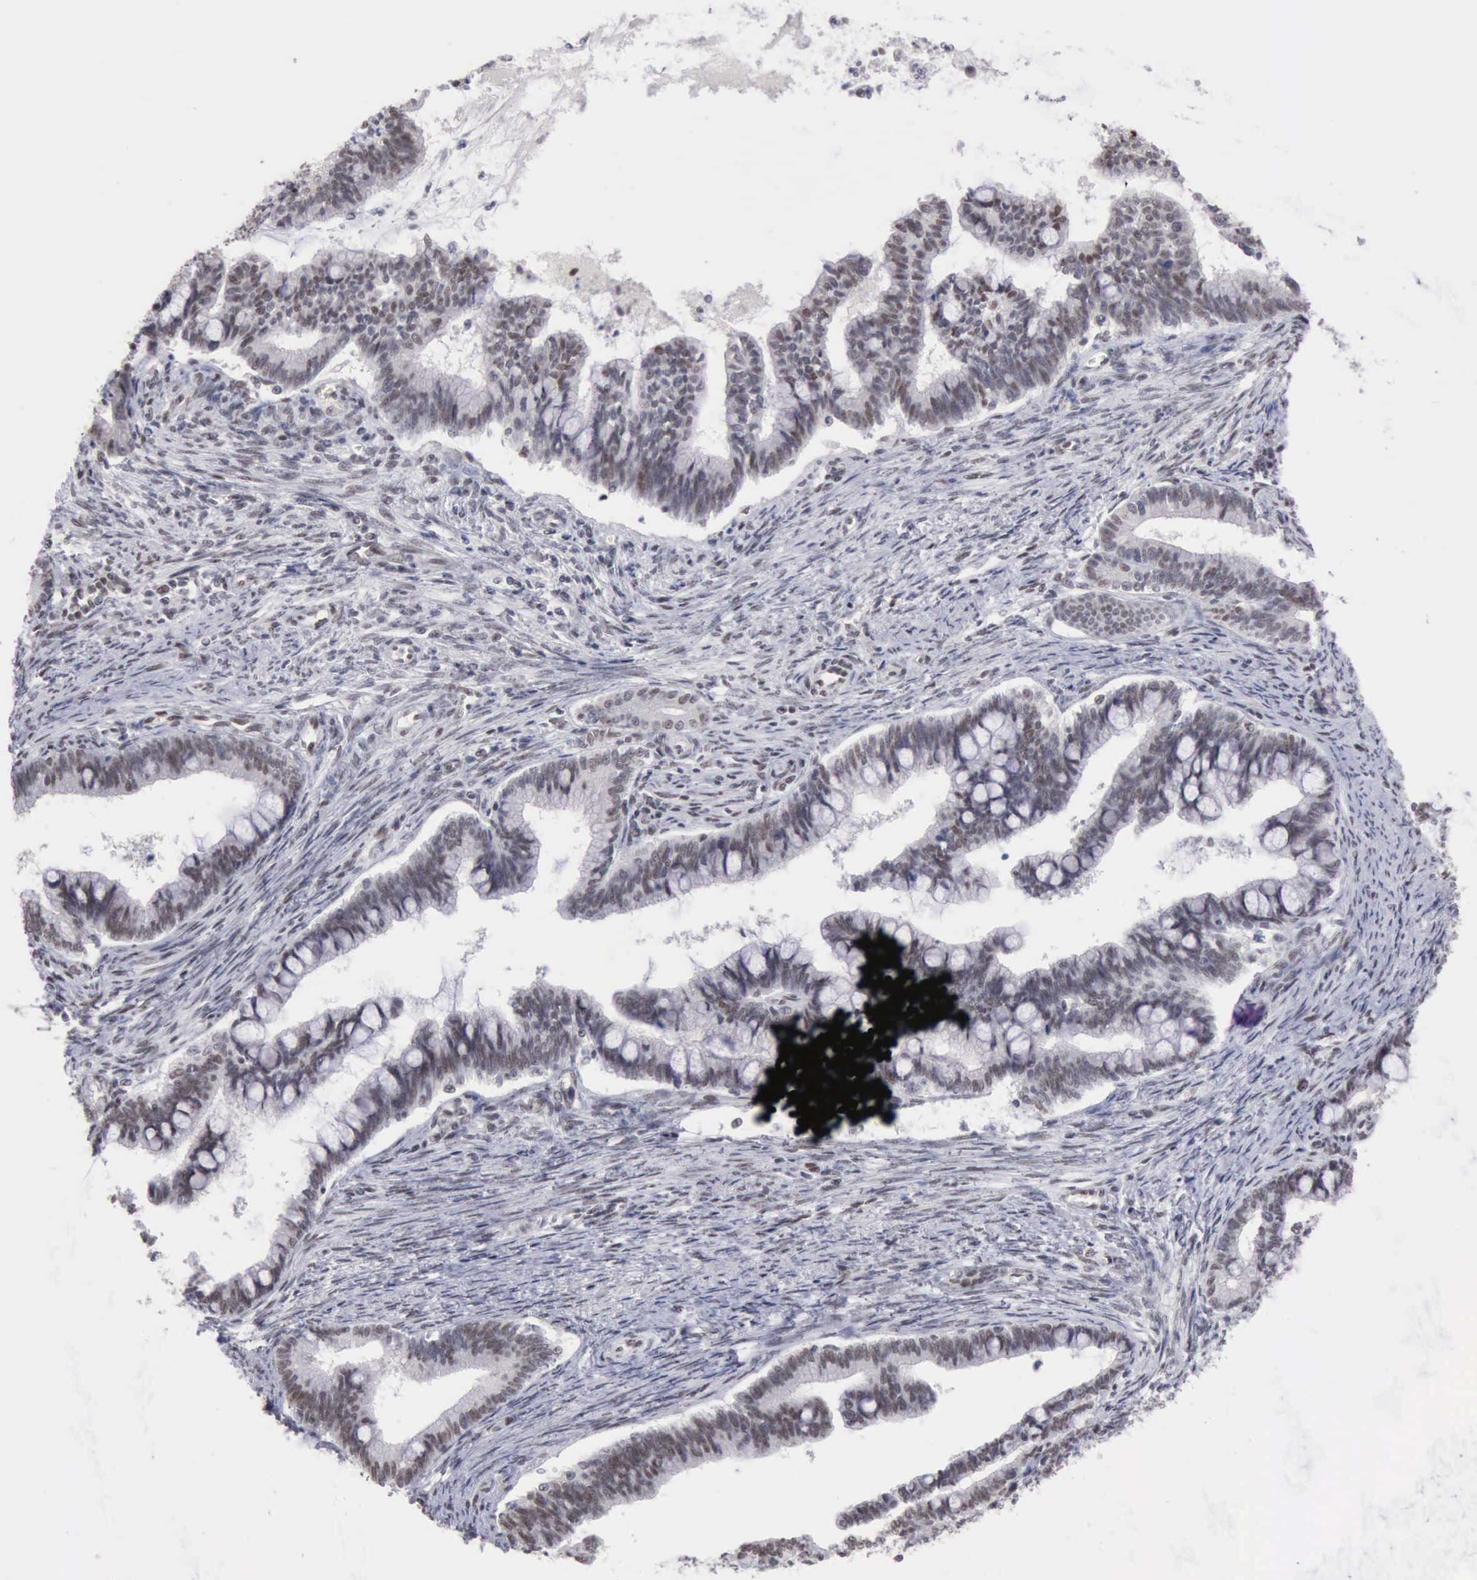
{"staining": {"intensity": "weak", "quantity": "<25%", "location": "nuclear"}, "tissue": "cervical cancer", "cell_type": "Tumor cells", "image_type": "cancer", "snomed": [{"axis": "morphology", "description": "Adenocarcinoma, NOS"}, {"axis": "topography", "description": "Cervix"}], "caption": "This histopathology image is of cervical adenocarcinoma stained with IHC to label a protein in brown with the nuclei are counter-stained blue. There is no positivity in tumor cells.", "gene": "TAF1", "patient": {"sex": "female", "age": 36}}